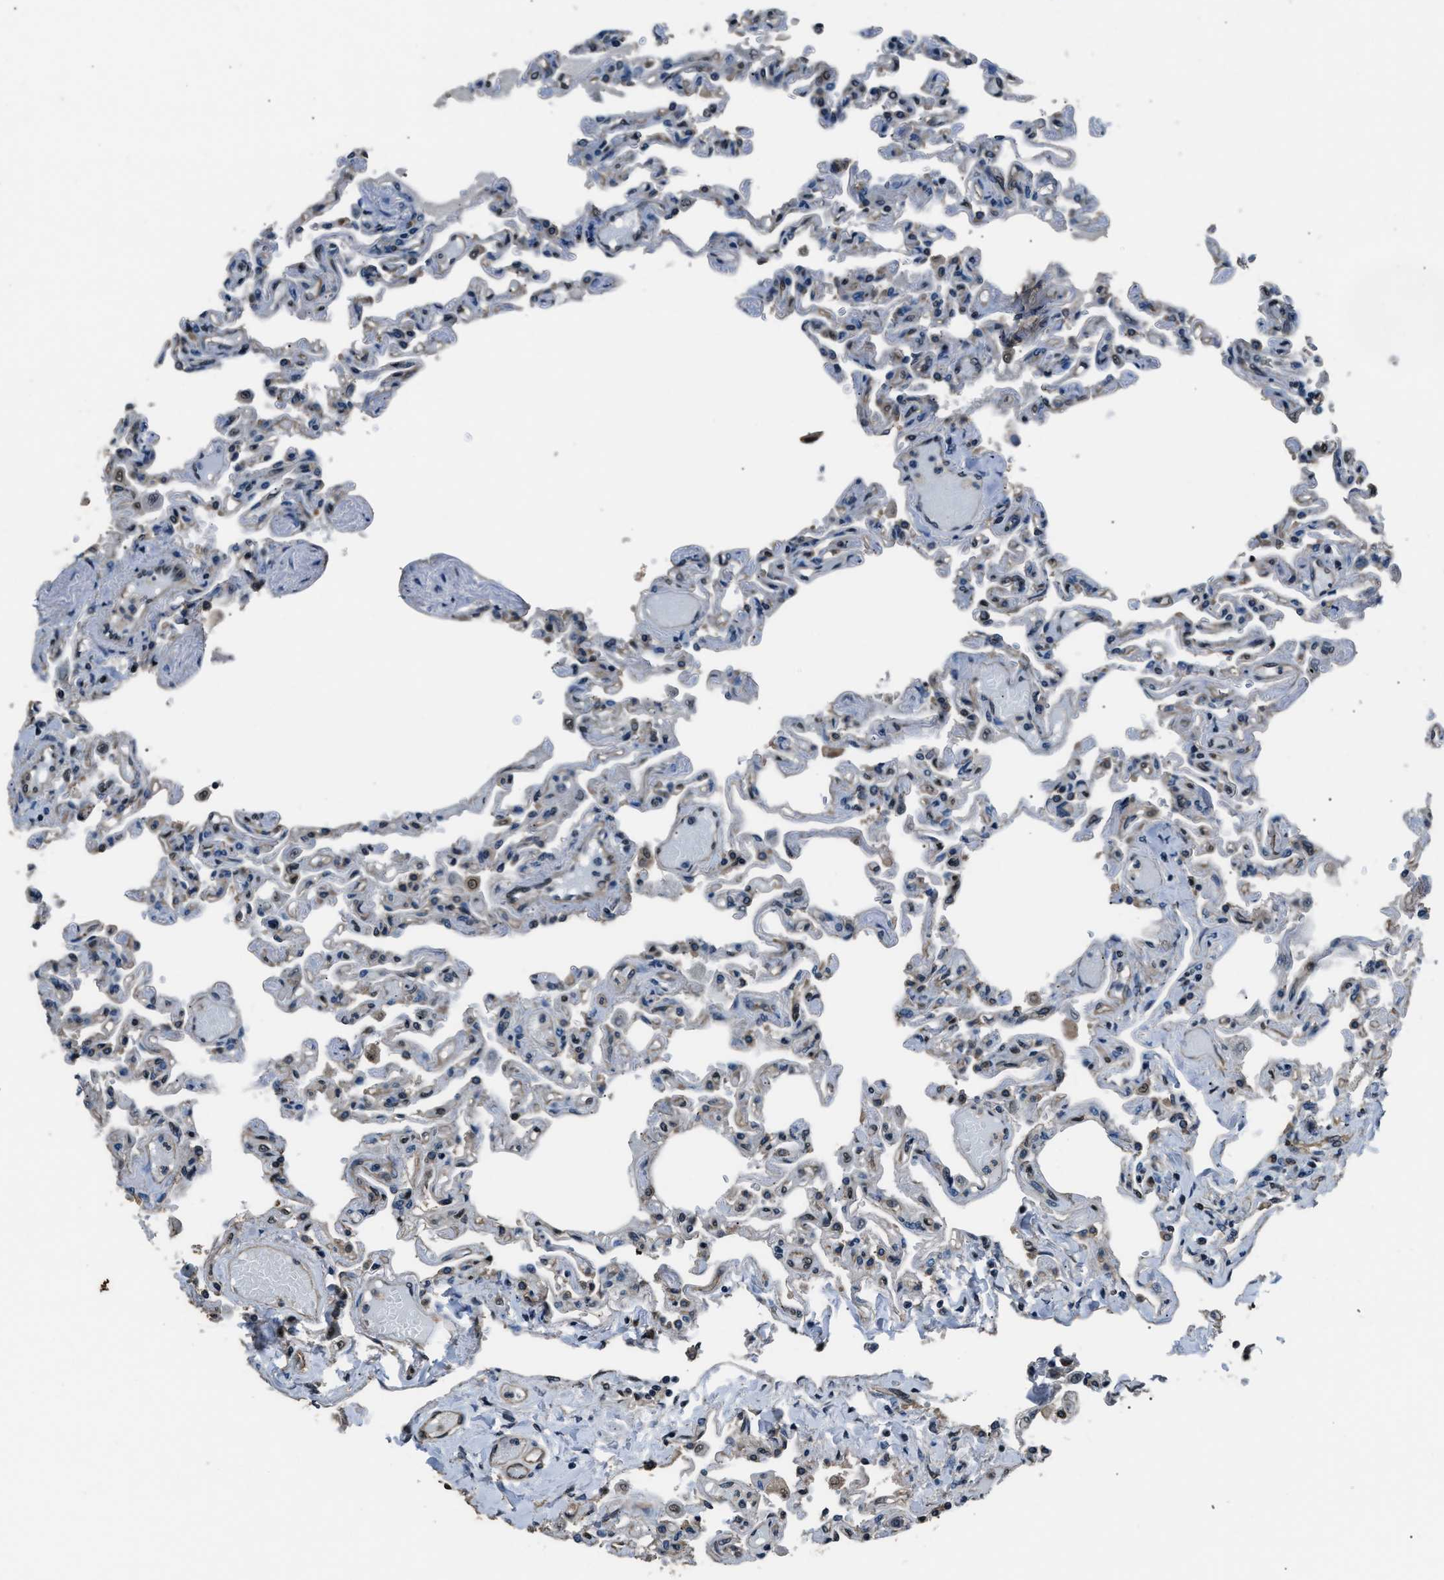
{"staining": {"intensity": "weak", "quantity": "<25%", "location": "cytoplasmic/membranous"}, "tissue": "lung", "cell_type": "Alveolar cells", "image_type": "normal", "snomed": [{"axis": "morphology", "description": "Normal tissue, NOS"}, {"axis": "topography", "description": "Lung"}], "caption": "DAB (3,3'-diaminobenzidine) immunohistochemical staining of unremarkable lung reveals no significant staining in alveolar cells.", "gene": "DFFA", "patient": {"sex": "male", "age": 21}}